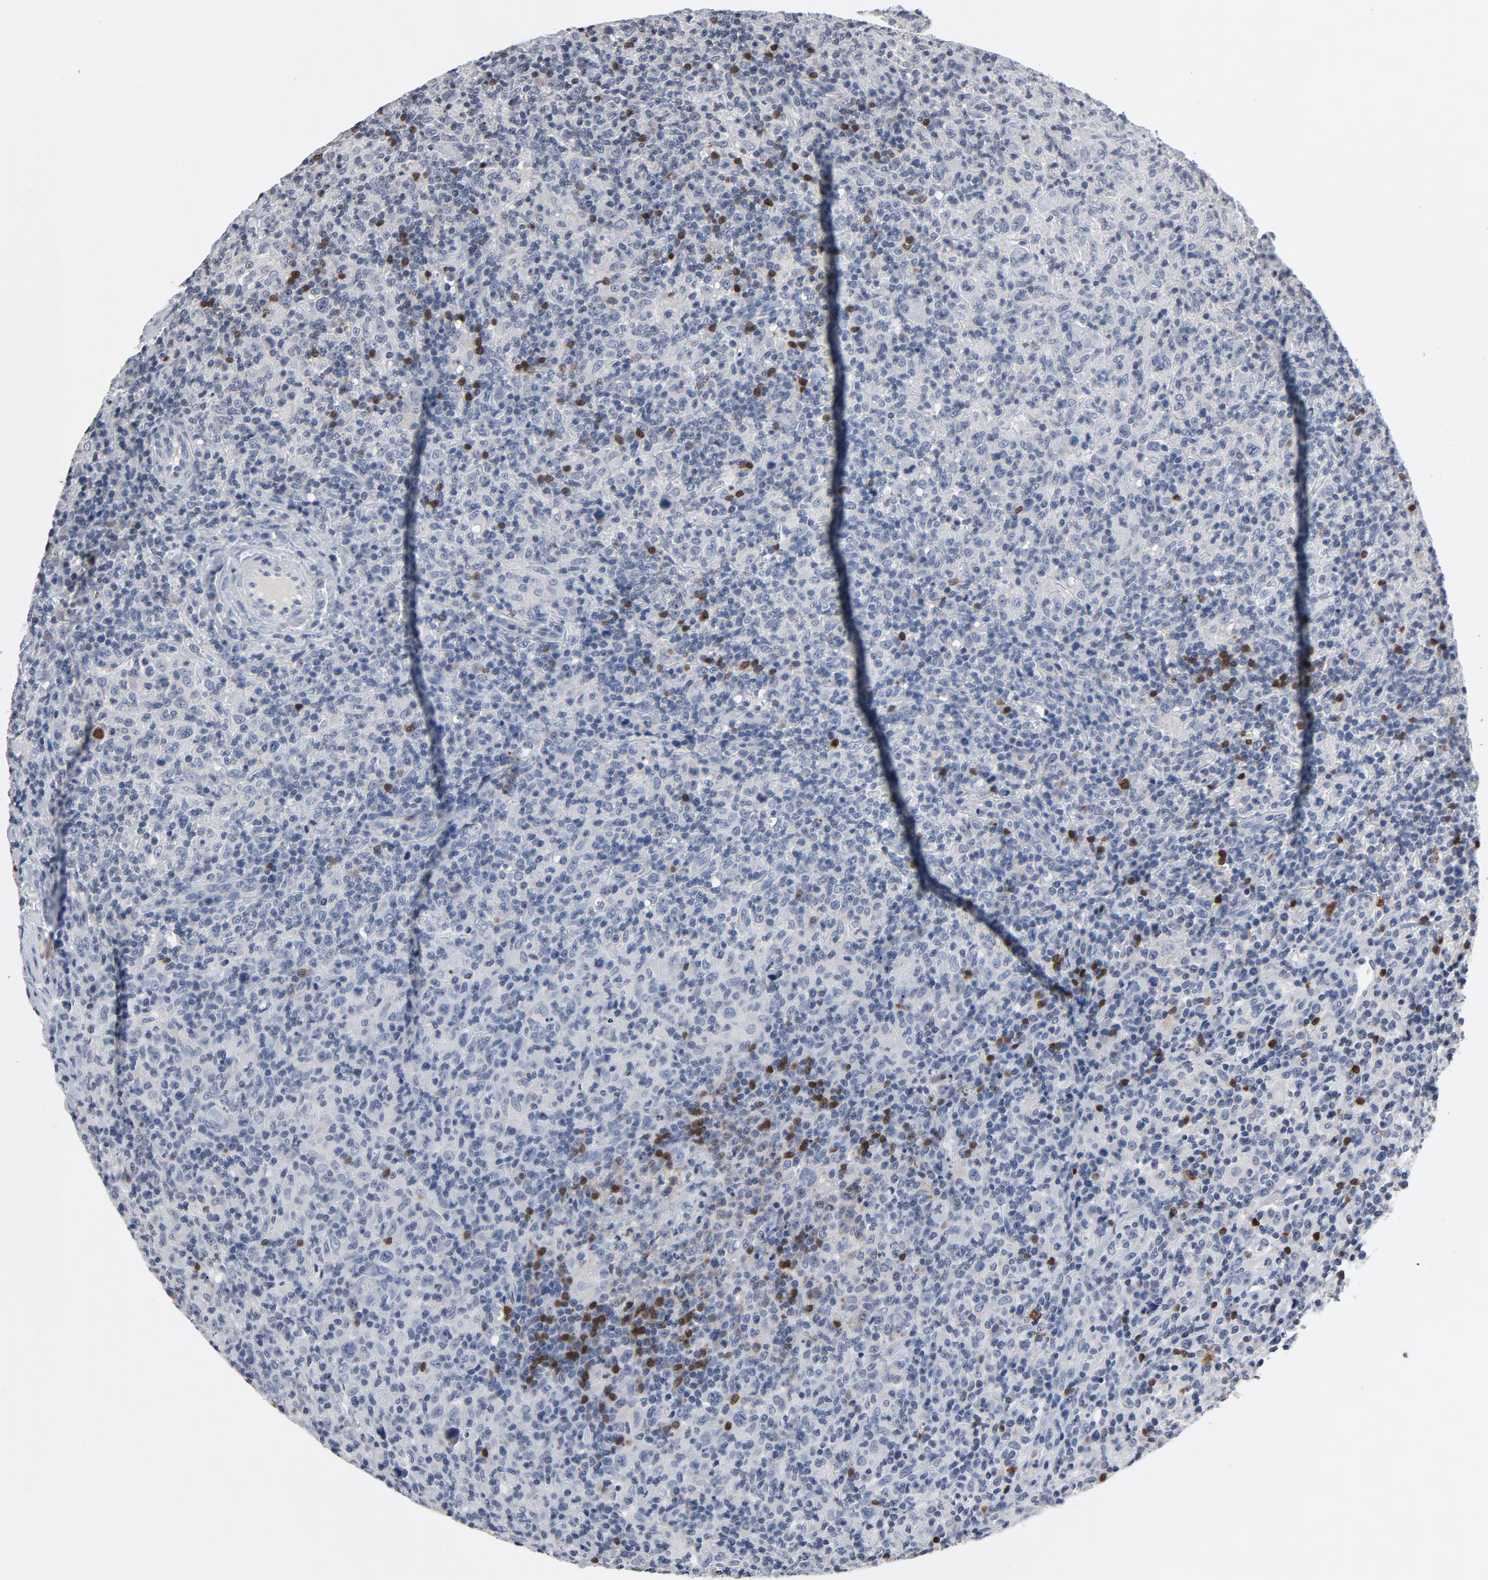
{"staining": {"intensity": "negative", "quantity": "none", "location": "none"}, "tissue": "lymphoma", "cell_type": "Tumor cells", "image_type": "cancer", "snomed": [{"axis": "morphology", "description": "Hodgkin's disease, NOS"}, {"axis": "topography", "description": "Lymph node"}], "caption": "The immunohistochemistry (IHC) image has no significant staining in tumor cells of Hodgkin's disease tissue.", "gene": "TCL1A", "patient": {"sex": "male", "age": 65}}